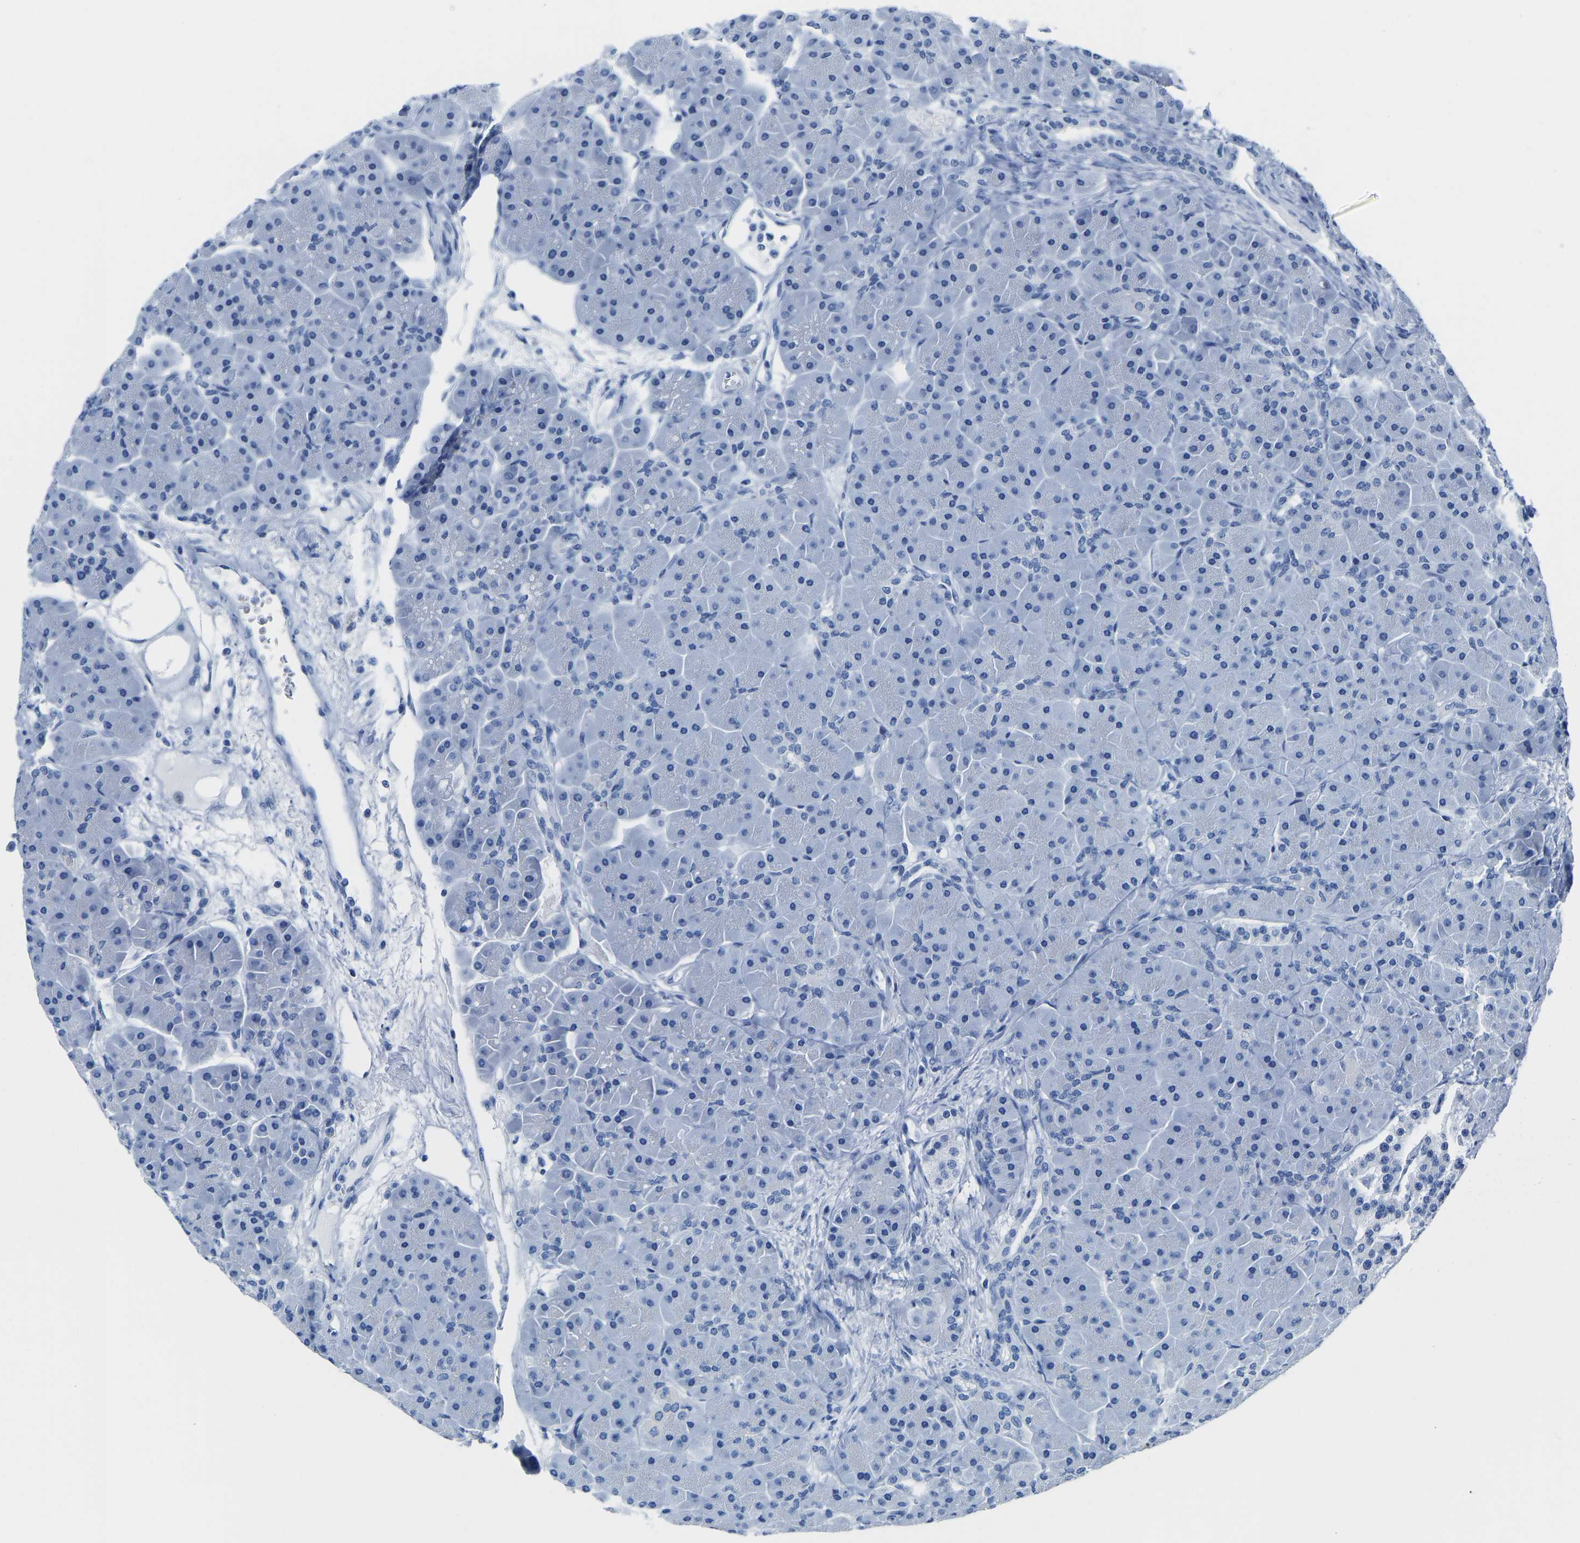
{"staining": {"intensity": "negative", "quantity": "none", "location": "none"}, "tissue": "pancreas", "cell_type": "Exocrine glandular cells", "image_type": "normal", "snomed": [{"axis": "morphology", "description": "Normal tissue, NOS"}, {"axis": "topography", "description": "Pancreas"}], "caption": "Human pancreas stained for a protein using immunohistochemistry (IHC) shows no staining in exocrine glandular cells.", "gene": "SERPINB3", "patient": {"sex": "male", "age": 66}}